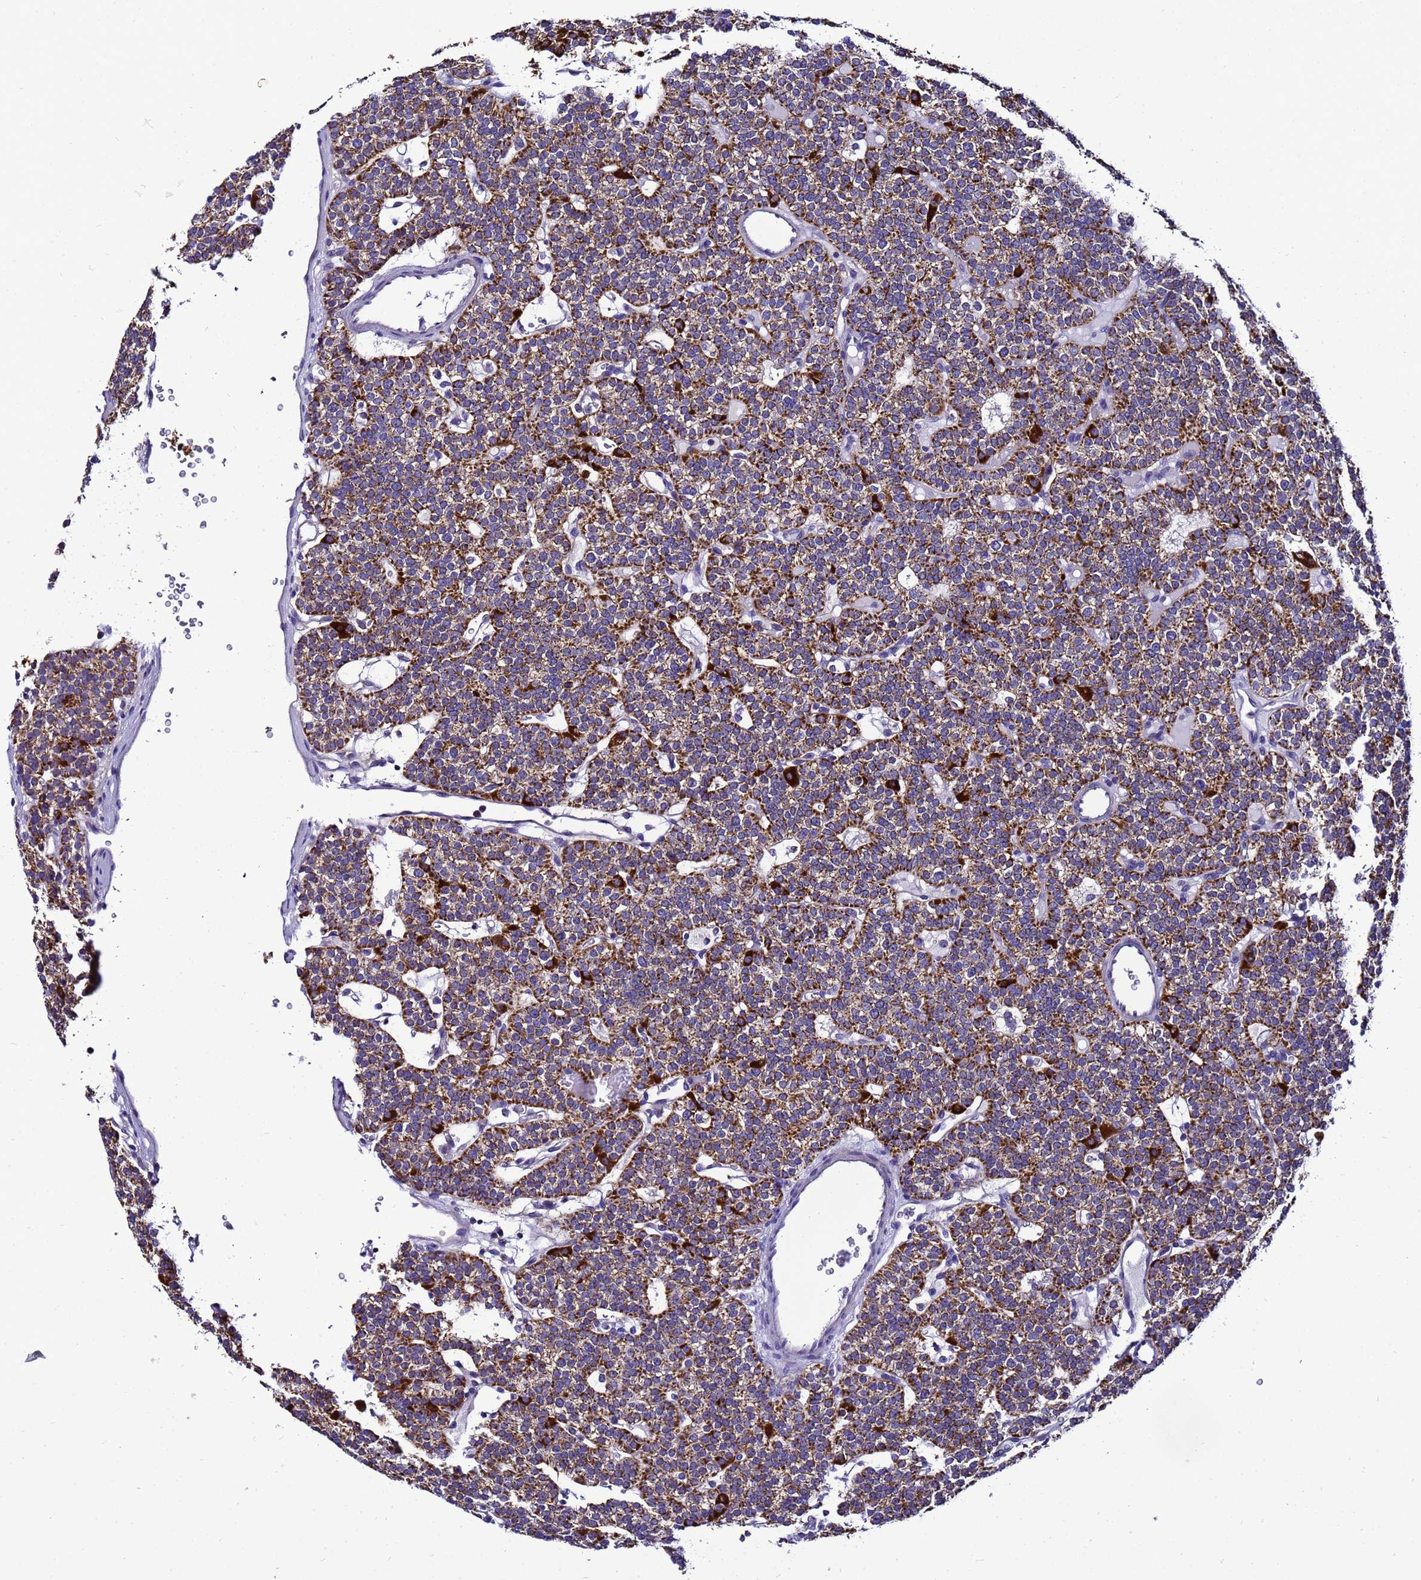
{"staining": {"intensity": "strong", "quantity": "25%-75%", "location": "cytoplasmic/membranous"}, "tissue": "parathyroid gland", "cell_type": "Glandular cells", "image_type": "normal", "snomed": [{"axis": "morphology", "description": "Normal tissue, NOS"}, {"axis": "topography", "description": "Parathyroid gland"}], "caption": "Brown immunohistochemical staining in normal human parathyroid gland exhibits strong cytoplasmic/membranous positivity in about 25%-75% of glandular cells. (Brightfield microscopy of DAB IHC at high magnification).", "gene": "HIGD2A", "patient": {"sex": "male", "age": 83}}